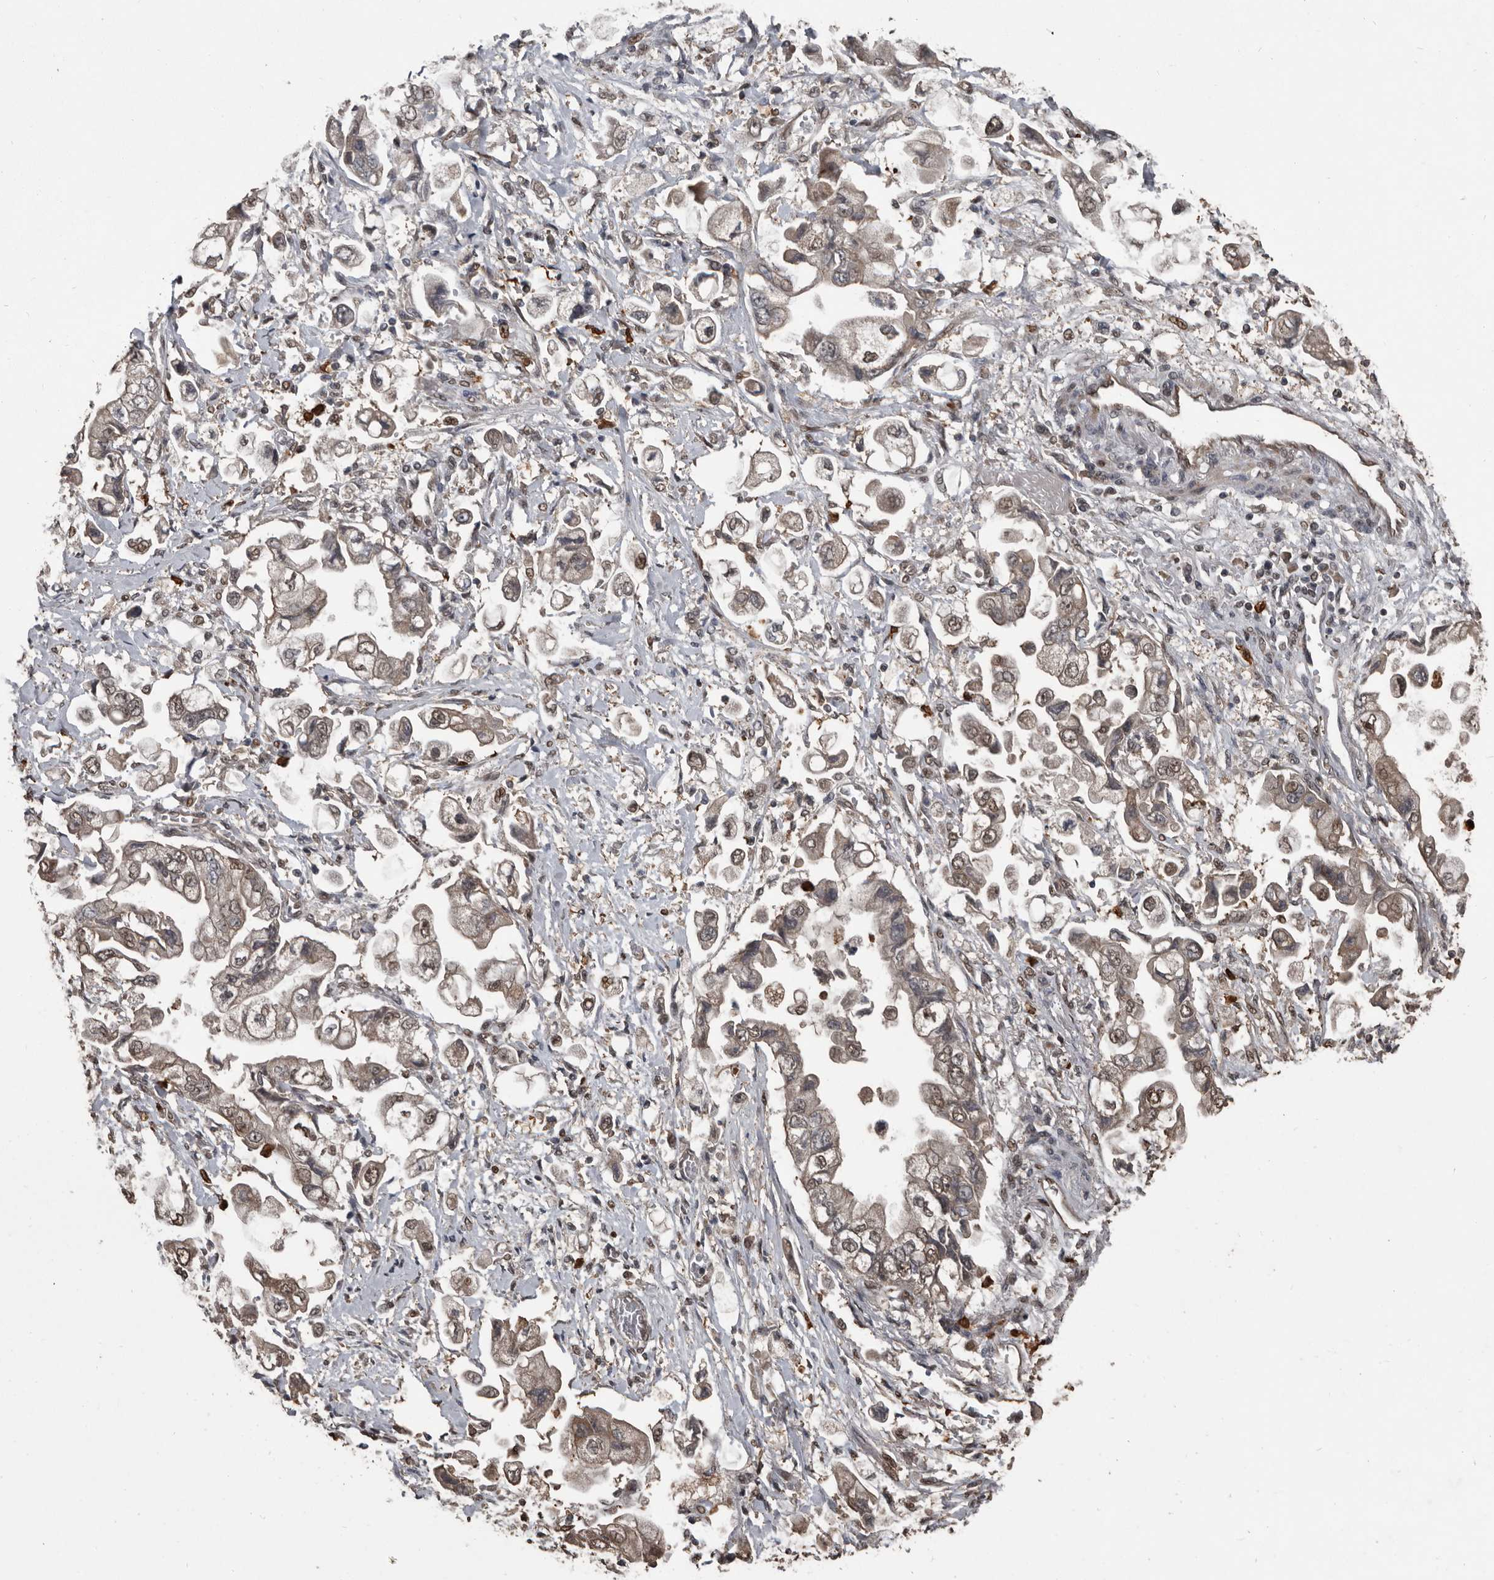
{"staining": {"intensity": "weak", "quantity": ">75%", "location": "cytoplasmic/membranous,nuclear"}, "tissue": "stomach cancer", "cell_type": "Tumor cells", "image_type": "cancer", "snomed": [{"axis": "morphology", "description": "Adenocarcinoma, NOS"}, {"axis": "topography", "description": "Stomach"}], "caption": "Tumor cells demonstrate low levels of weak cytoplasmic/membranous and nuclear positivity in approximately >75% of cells in stomach adenocarcinoma.", "gene": "FSBP", "patient": {"sex": "male", "age": 62}}